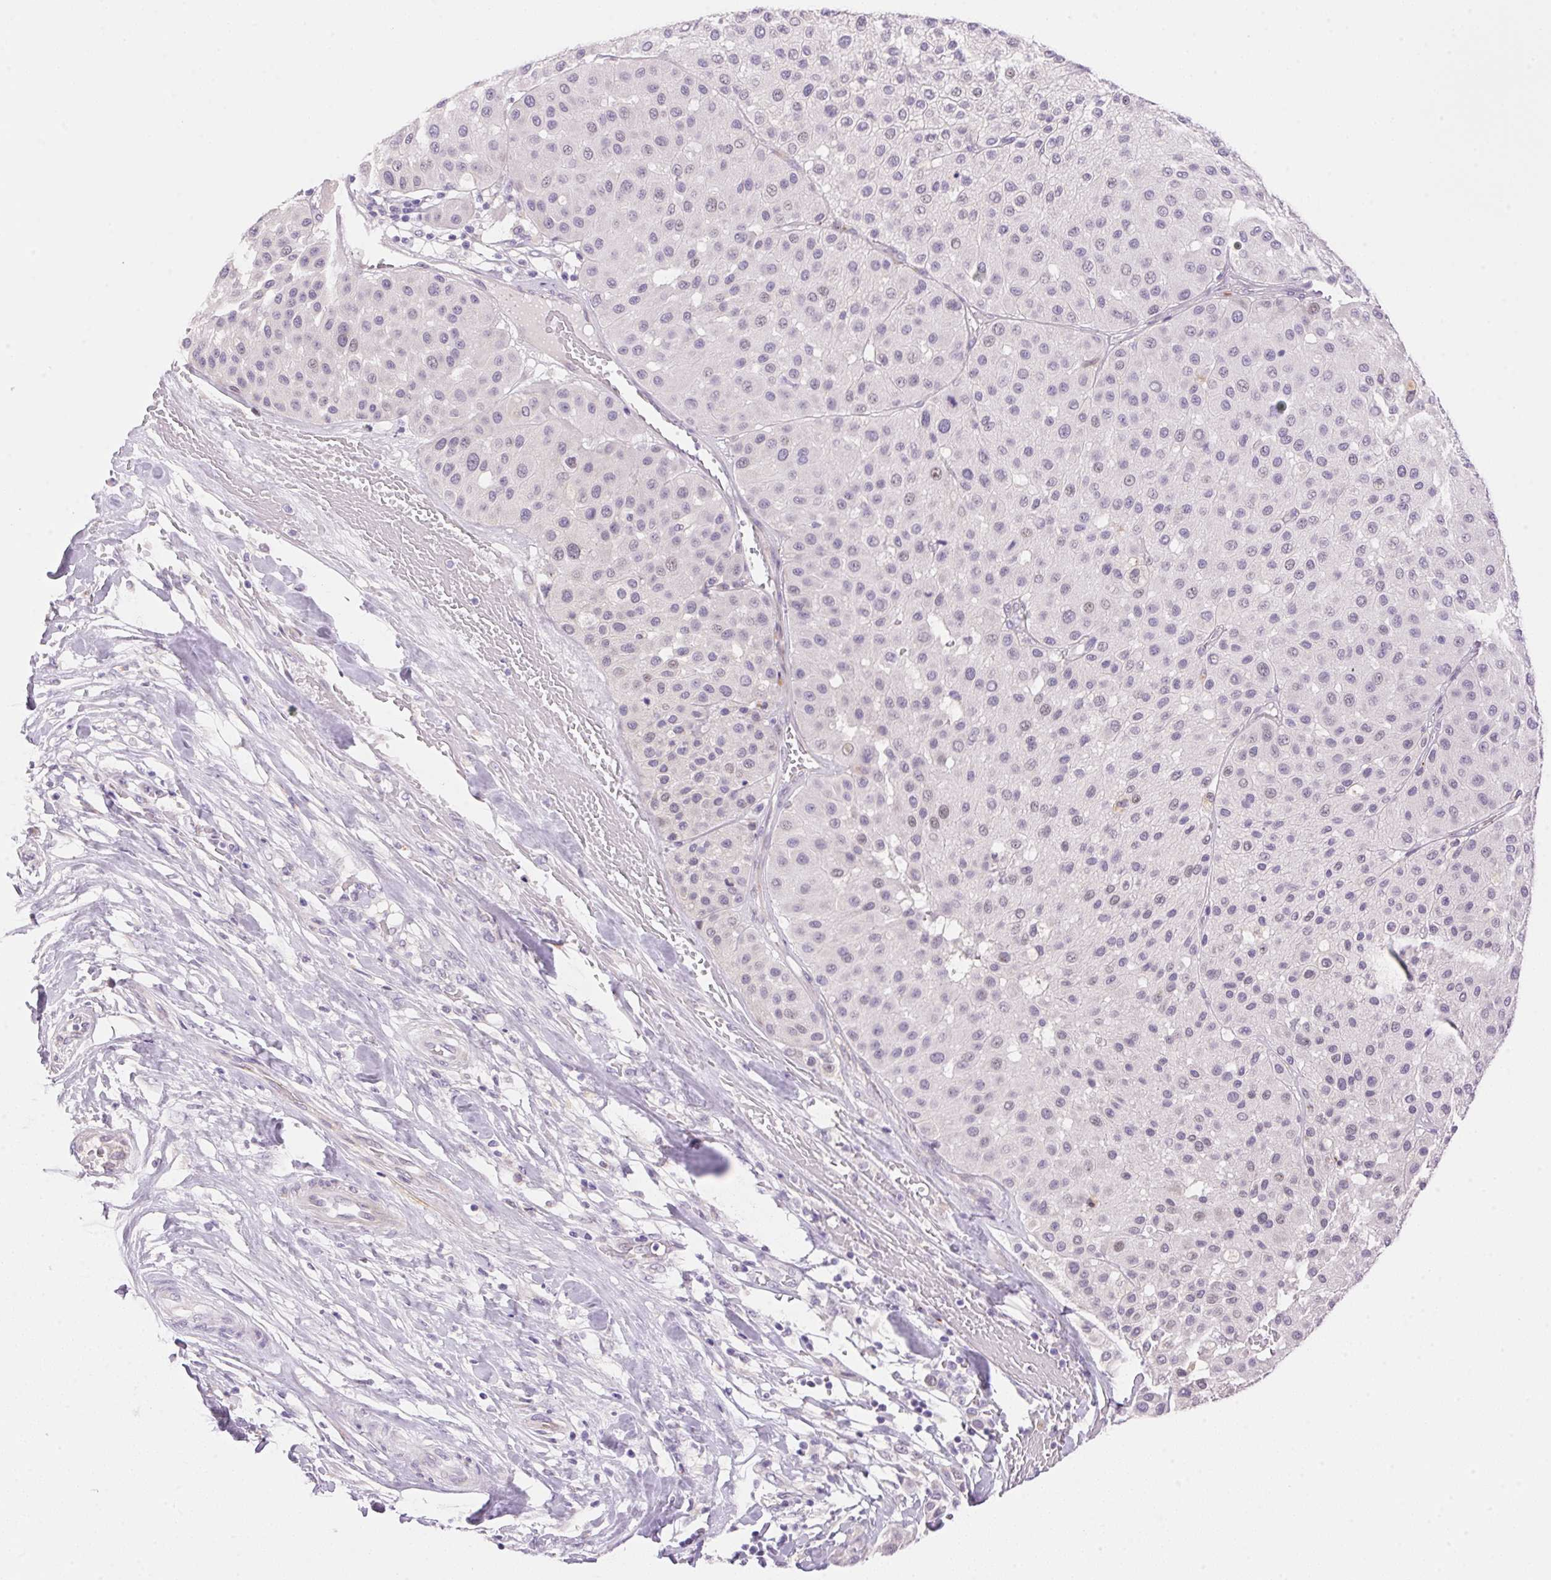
{"staining": {"intensity": "negative", "quantity": "none", "location": "none"}, "tissue": "melanoma", "cell_type": "Tumor cells", "image_type": "cancer", "snomed": [{"axis": "morphology", "description": "Malignant melanoma, Metastatic site"}, {"axis": "topography", "description": "Smooth muscle"}], "caption": "A histopathology image of melanoma stained for a protein displays no brown staining in tumor cells. Brightfield microscopy of immunohistochemistry stained with DAB (brown) and hematoxylin (blue), captured at high magnification.", "gene": "TEKT1", "patient": {"sex": "male", "age": 41}}